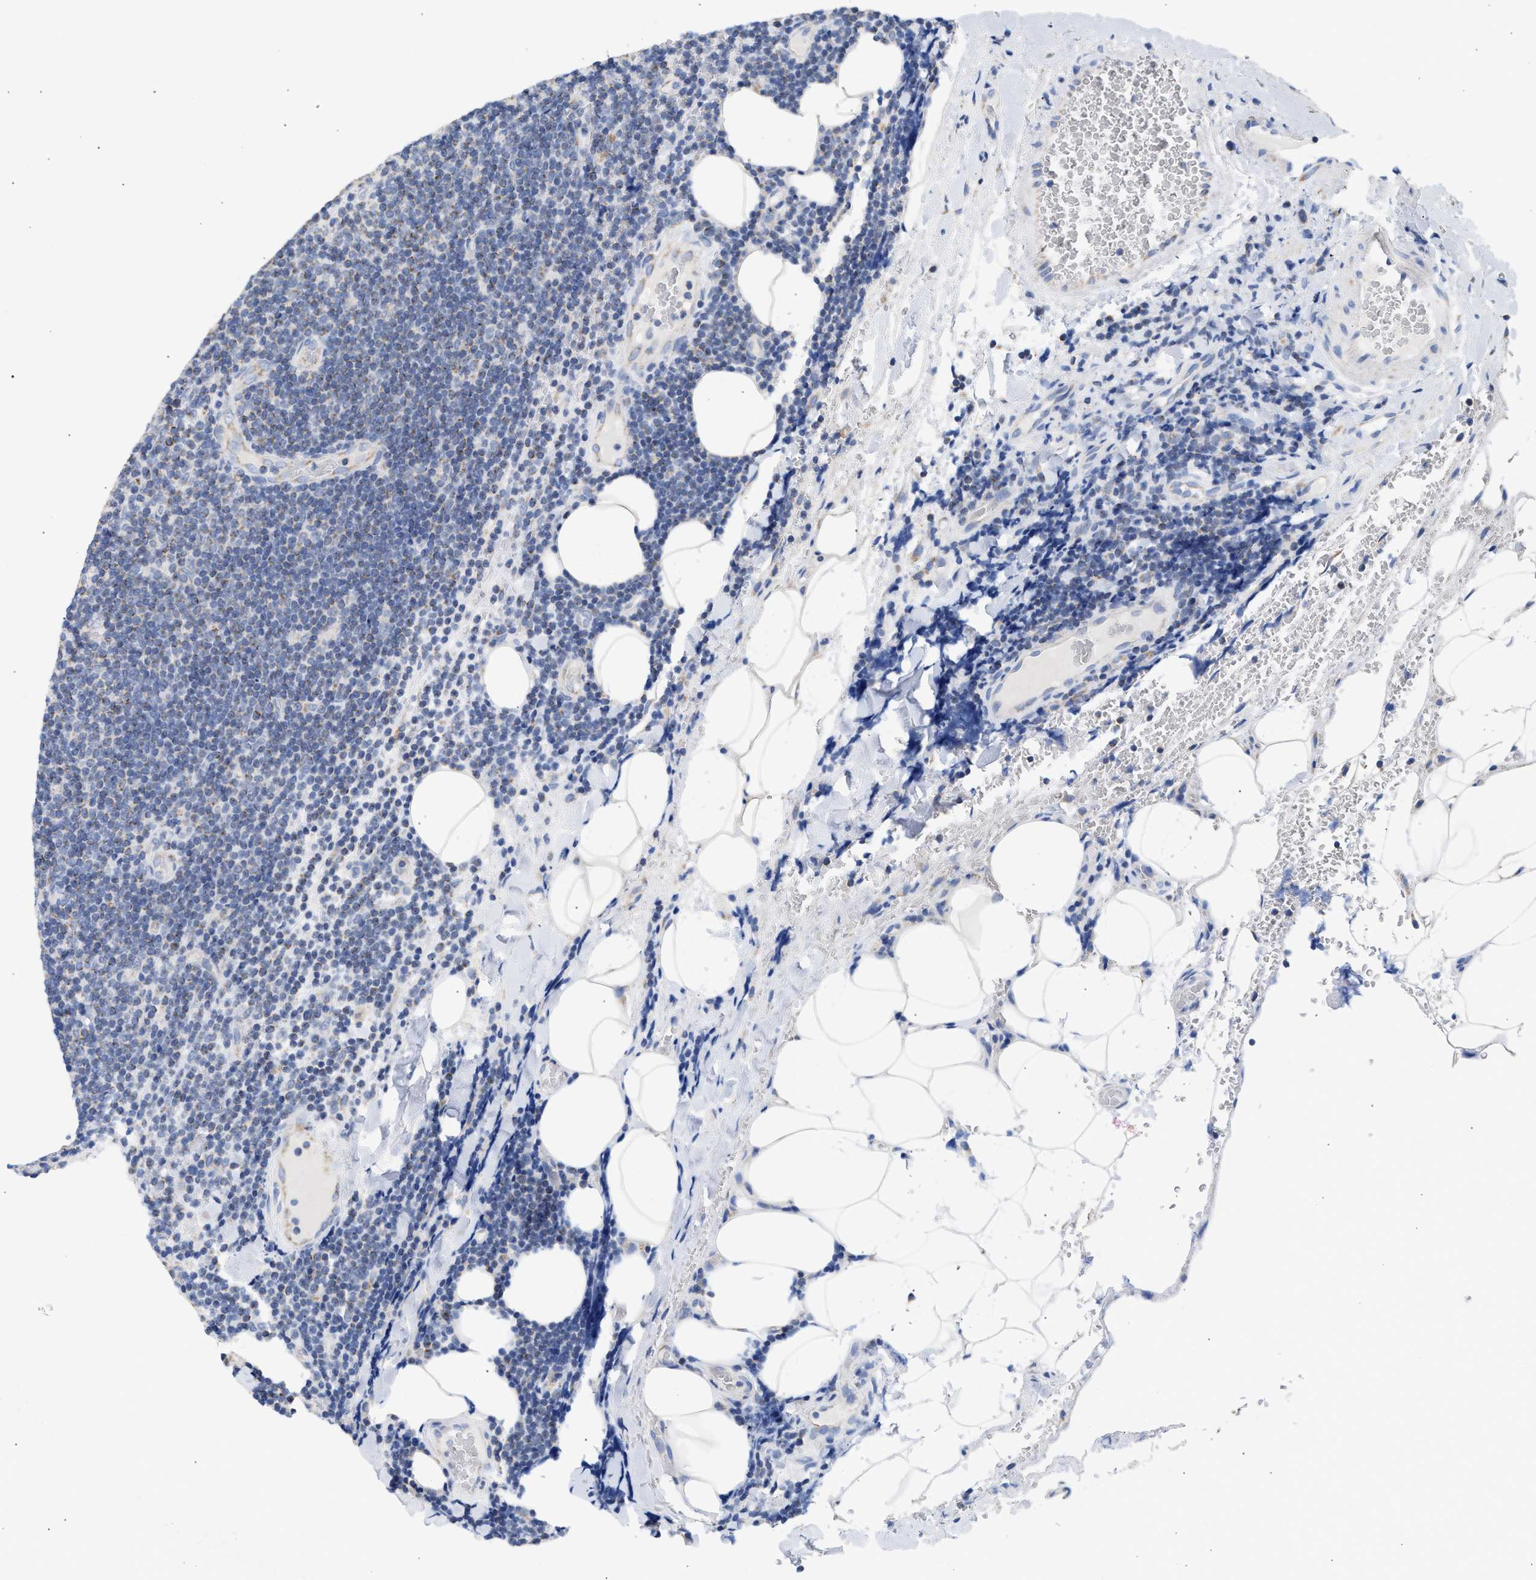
{"staining": {"intensity": "weak", "quantity": "<25%", "location": "cytoplasmic/membranous"}, "tissue": "lymphoma", "cell_type": "Tumor cells", "image_type": "cancer", "snomed": [{"axis": "morphology", "description": "Malignant lymphoma, non-Hodgkin's type, Low grade"}, {"axis": "topography", "description": "Lymph node"}], "caption": "Tumor cells are negative for brown protein staining in low-grade malignant lymphoma, non-Hodgkin's type.", "gene": "ACOT13", "patient": {"sex": "male", "age": 66}}